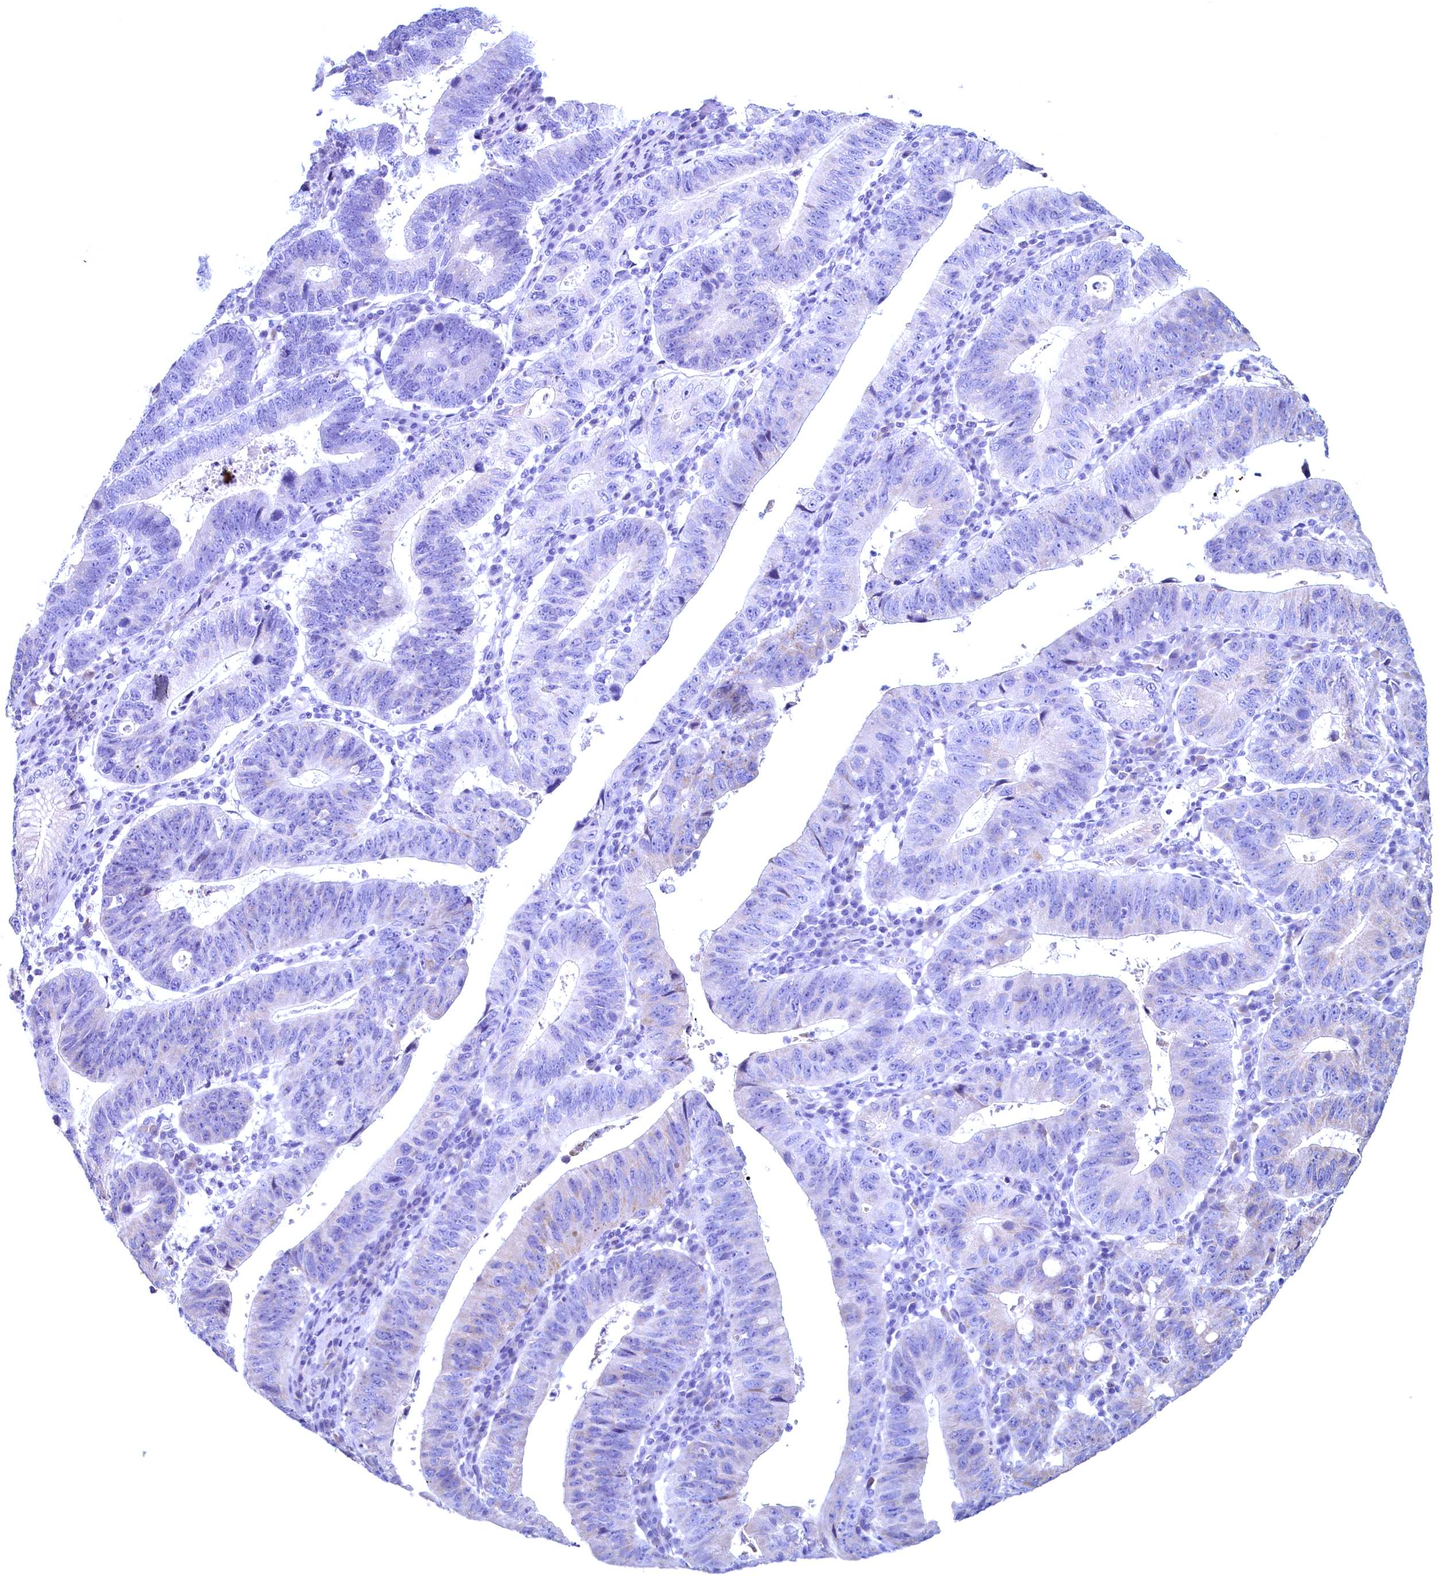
{"staining": {"intensity": "negative", "quantity": "none", "location": "none"}, "tissue": "stomach cancer", "cell_type": "Tumor cells", "image_type": "cancer", "snomed": [{"axis": "morphology", "description": "Adenocarcinoma, NOS"}, {"axis": "topography", "description": "Stomach"}], "caption": "Immunohistochemistry (IHC) of stomach adenocarcinoma shows no positivity in tumor cells. (IHC, brightfield microscopy, high magnification).", "gene": "MAP1LC3A", "patient": {"sex": "male", "age": 59}}